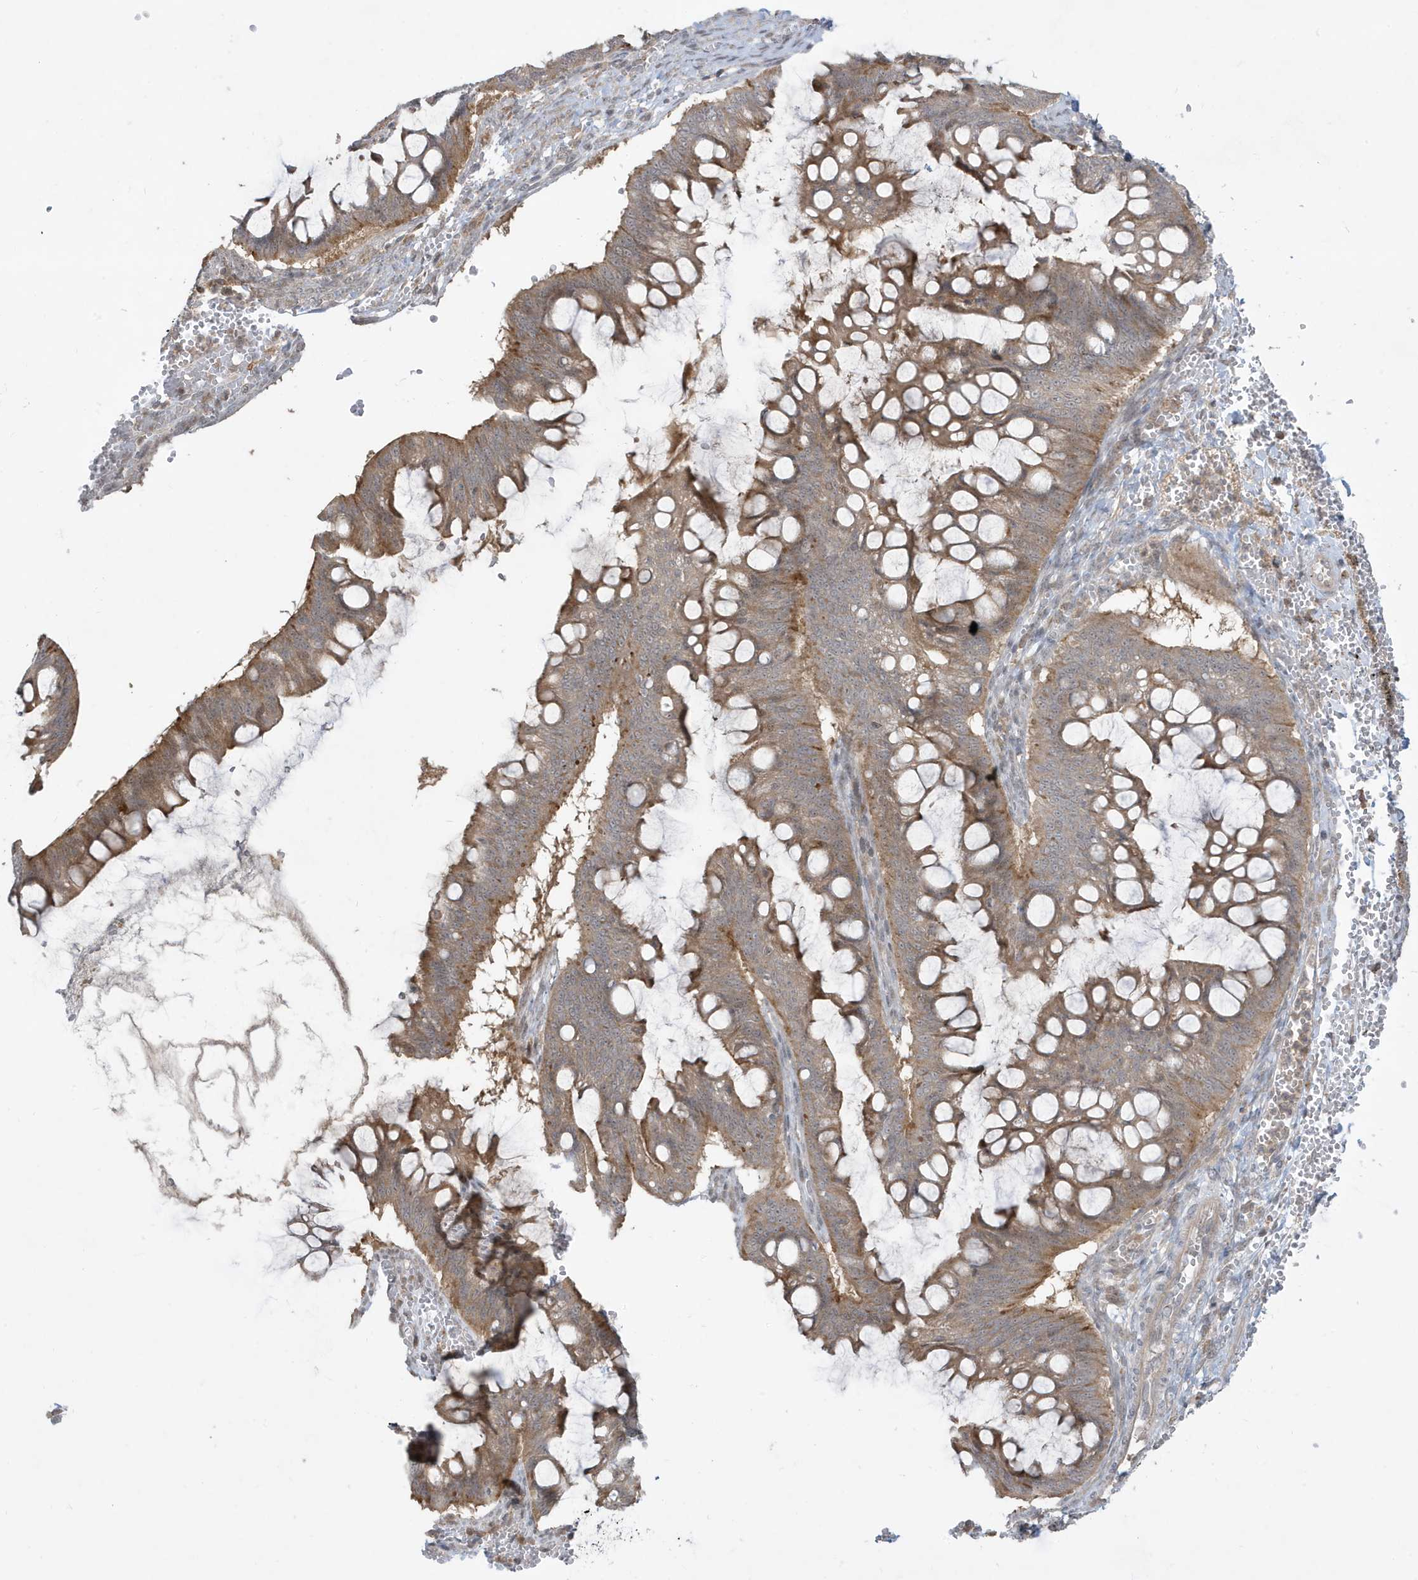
{"staining": {"intensity": "weak", "quantity": ">75%", "location": "cytoplasmic/membranous"}, "tissue": "ovarian cancer", "cell_type": "Tumor cells", "image_type": "cancer", "snomed": [{"axis": "morphology", "description": "Cystadenocarcinoma, mucinous, NOS"}, {"axis": "topography", "description": "Ovary"}], "caption": "Ovarian cancer stained for a protein (brown) displays weak cytoplasmic/membranous positive positivity in approximately >75% of tumor cells.", "gene": "PRRT3", "patient": {"sex": "female", "age": 73}}